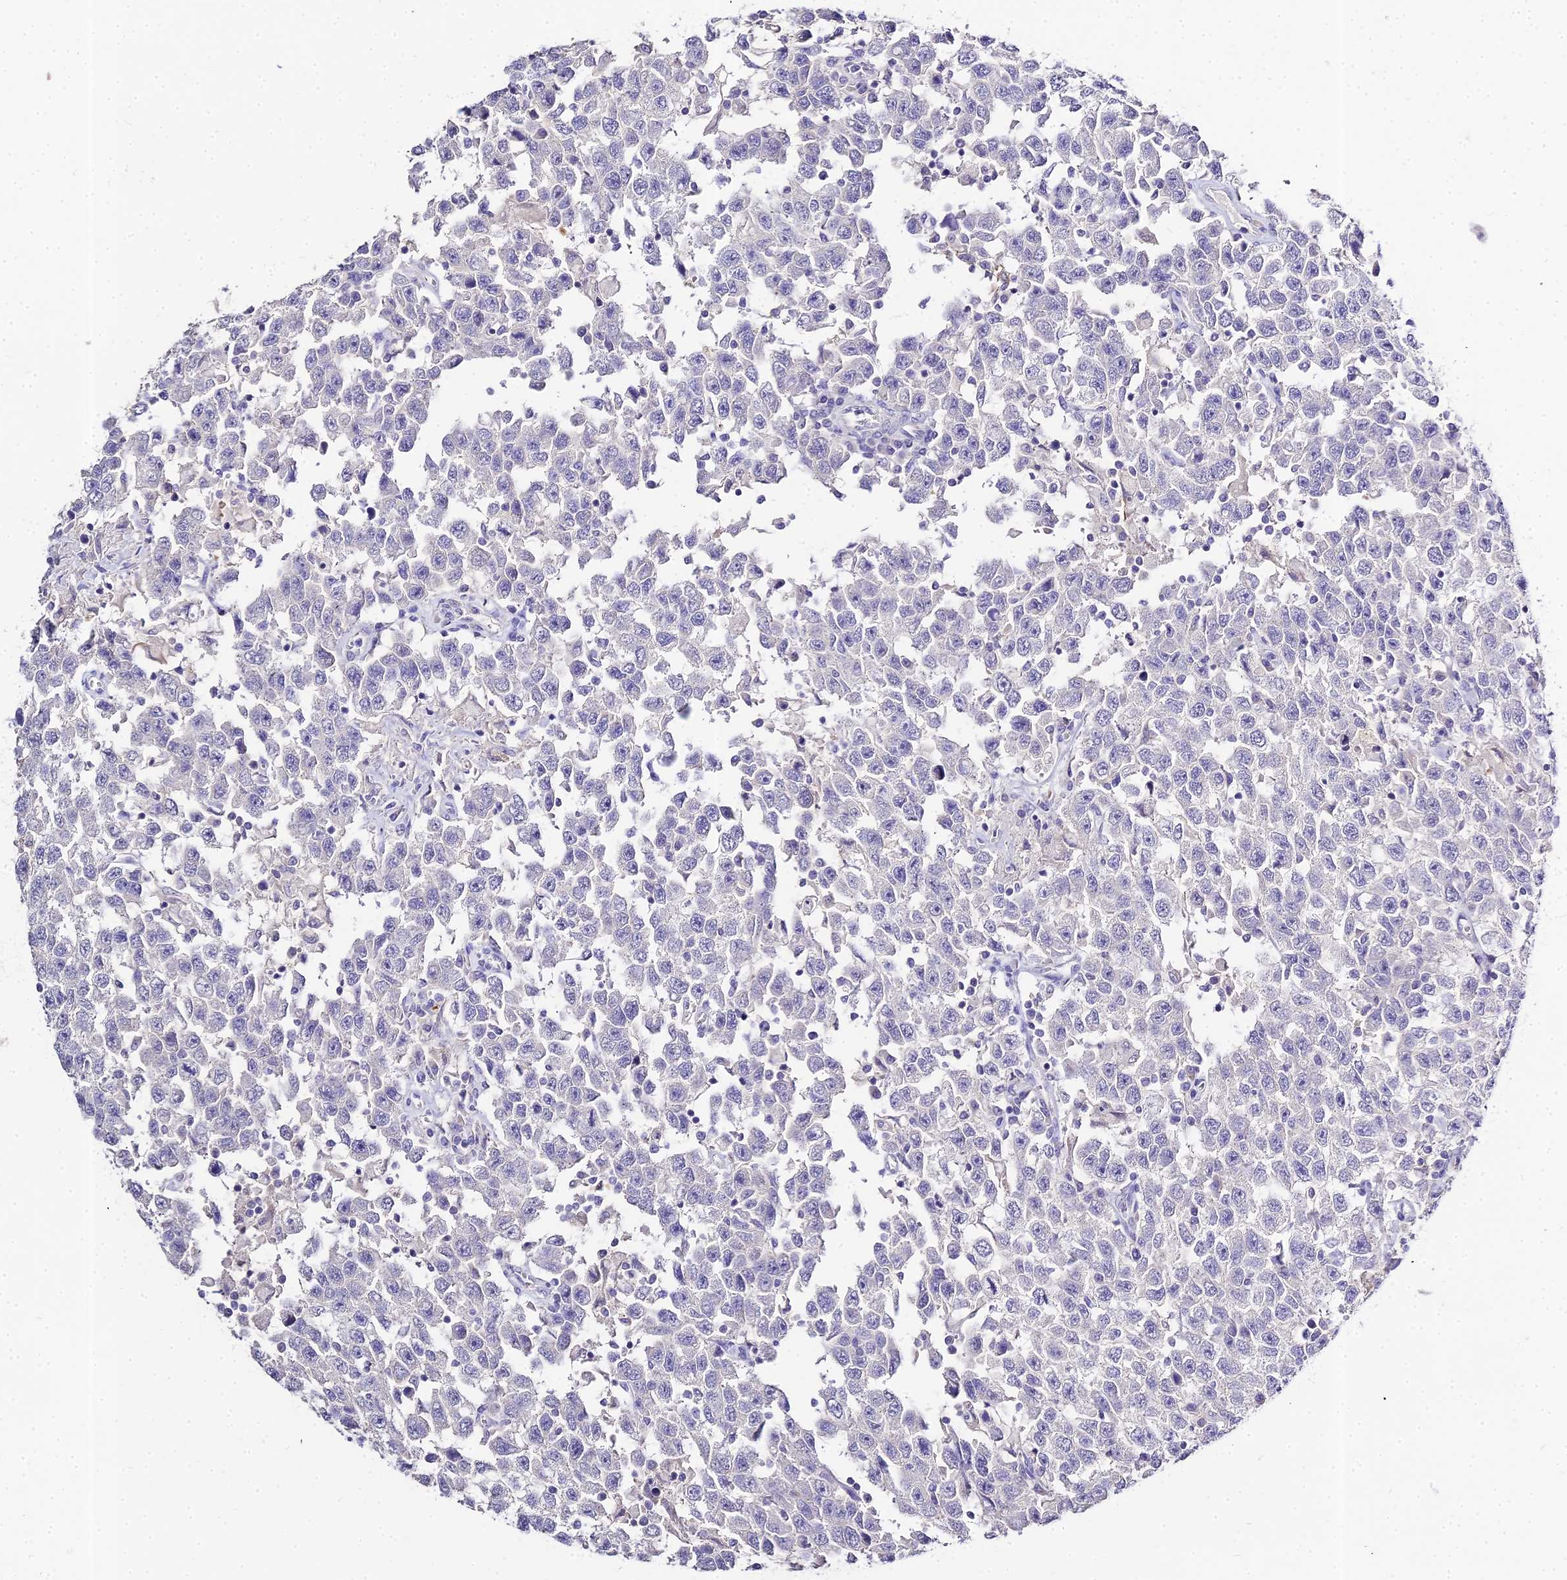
{"staining": {"intensity": "negative", "quantity": "none", "location": "none"}, "tissue": "testis cancer", "cell_type": "Tumor cells", "image_type": "cancer", "snomed": [{"axis": "morphology", "description": "Seminoma, NOS"}, {"axis": "topography", "description": "Testis"}], "caption": "This is an immunohistochemistry (IHC) micrograph of testis cancer. There is no positivity in tumor cells.", "gene": "GLYAT", "patient": {"sex": "male", "age": 41}}